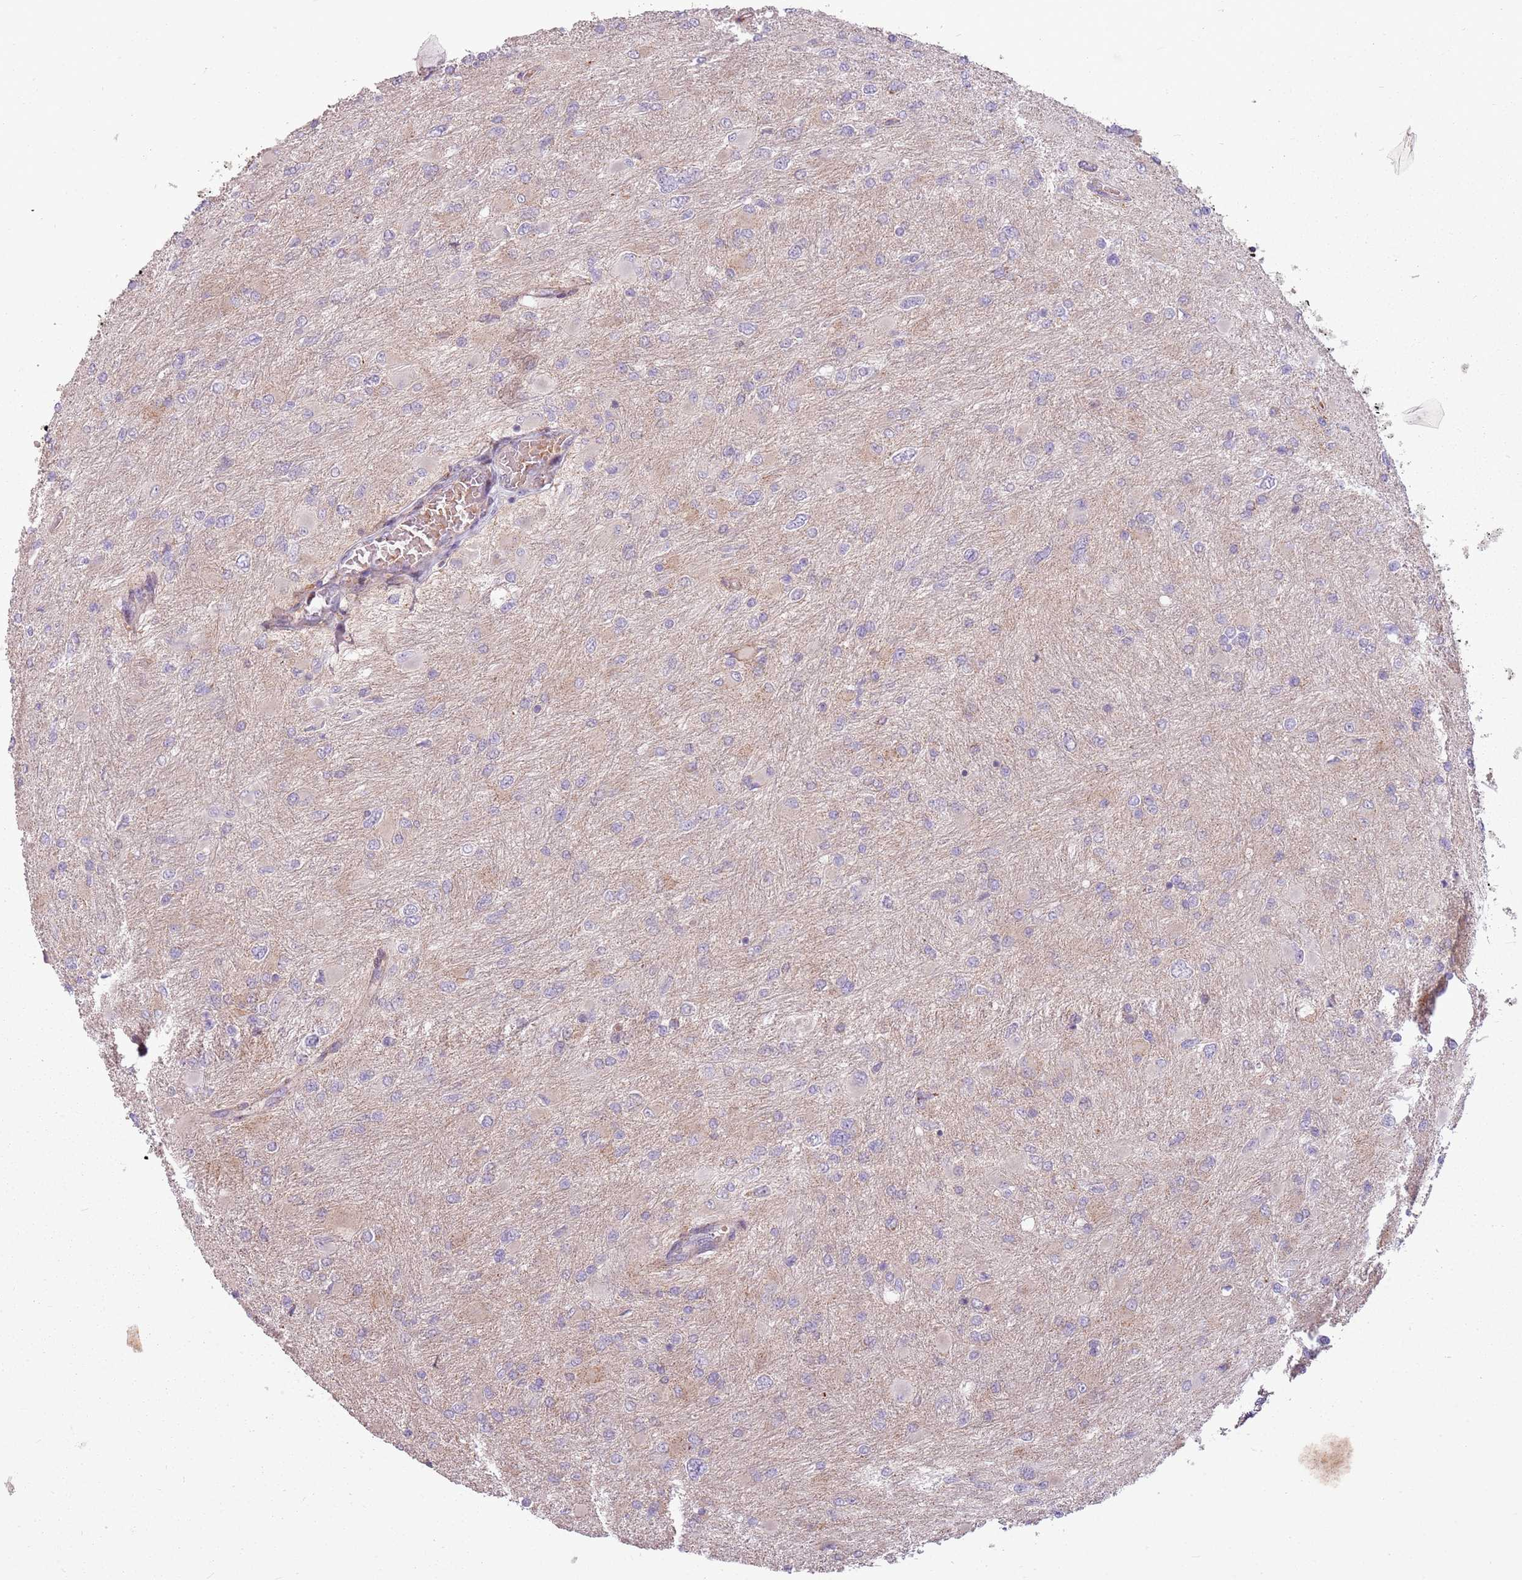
{"staining": {"intensity": "negative", "quantity": "none", "location": "none"}, "tissue": "glioma", "cell_type": "Tumor cells", "image_type": "cancer", "snomed": [{"axis": "morphology", "description": "Glioma, malignant, High grade"}, {"axis": "topography", "description": "Cerebral cortex"}], "caption": "DAB (3,3'-diaminobenzidine) immunohistochemical staining of human malignant glioma (high-grade) displays no significant staining in tumor cells.", "gene": "ZNF530", "patient": {"sex": "female", "age": 36}}